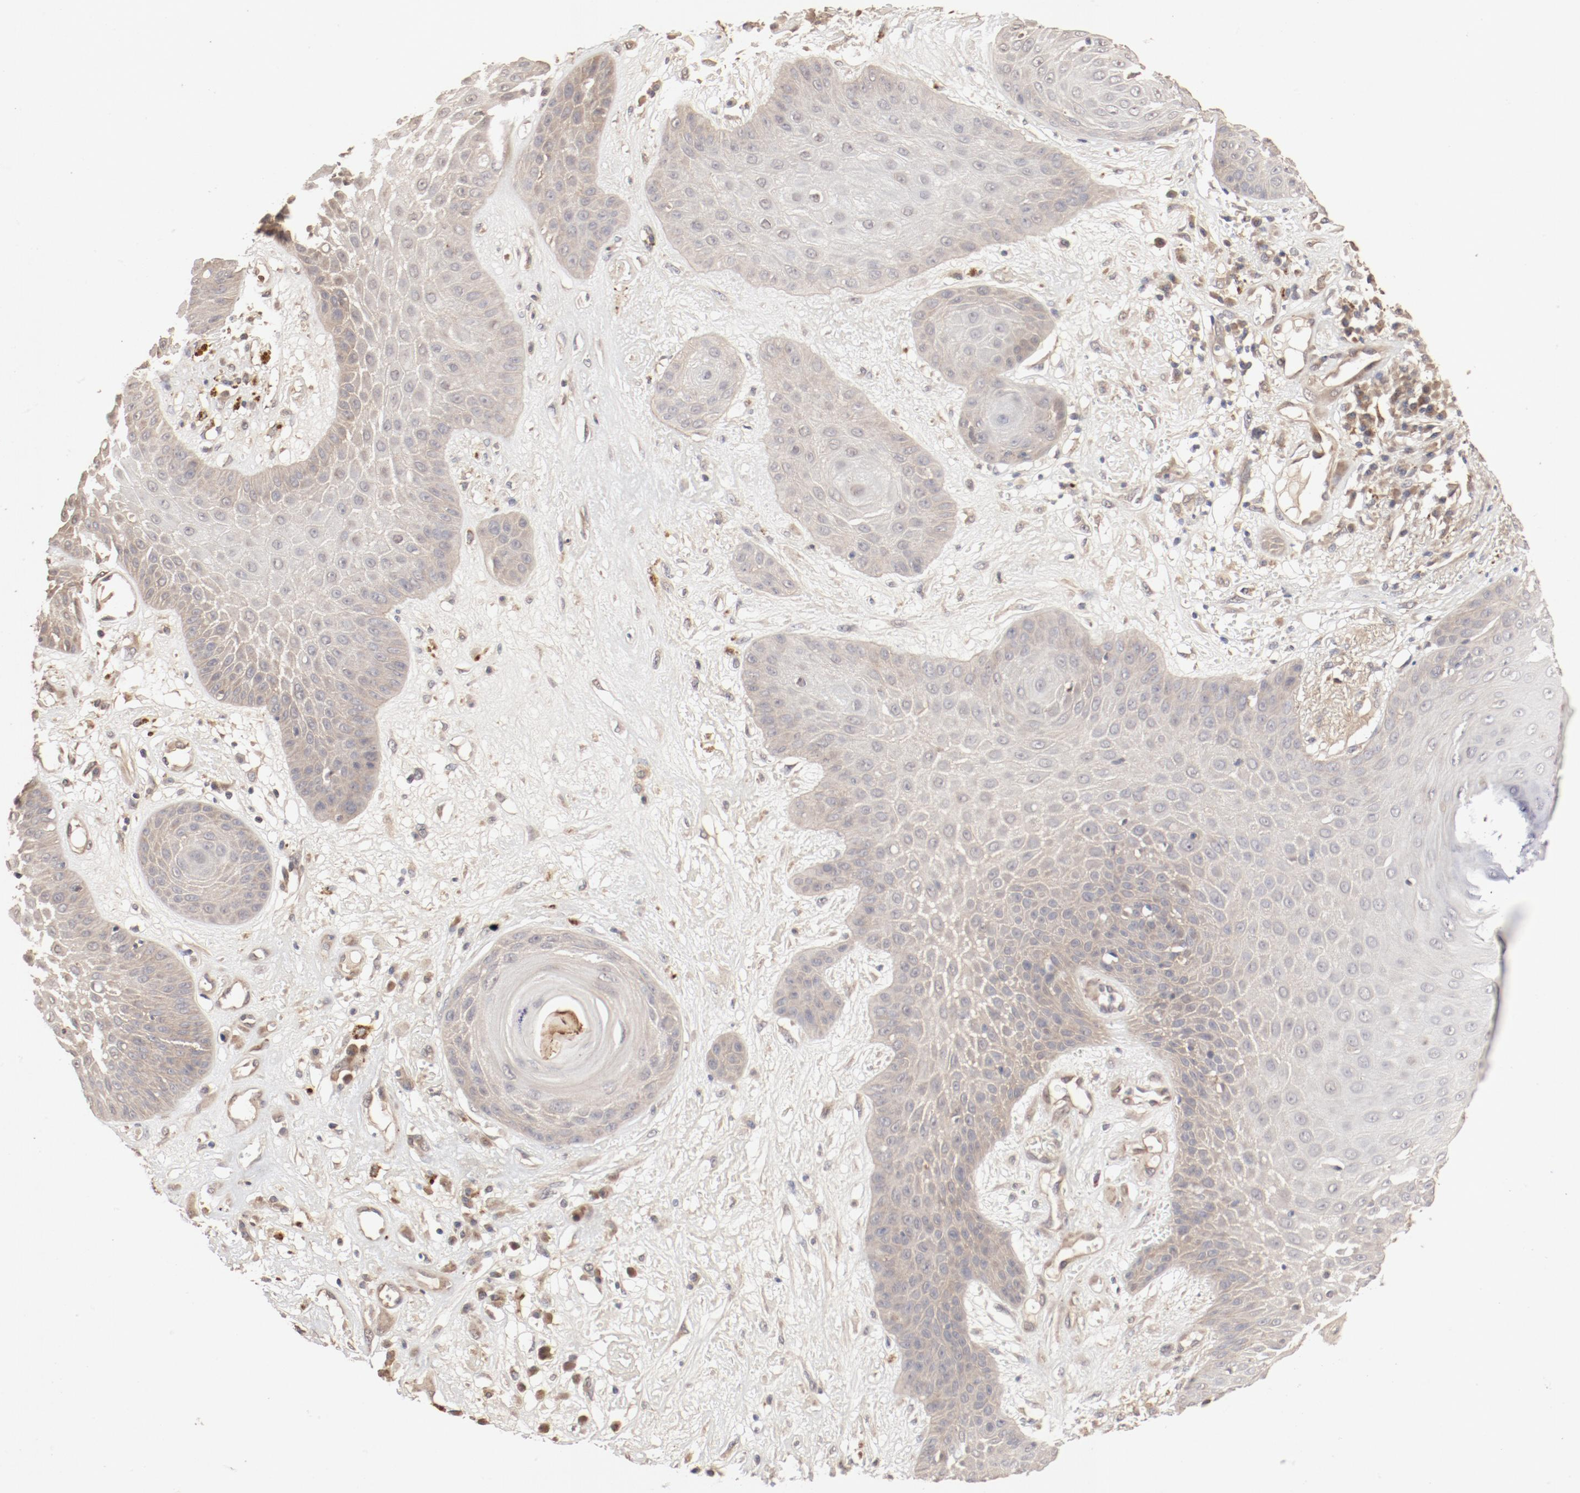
{"staining": {"intensity": "moderate", "quantity": ">75%", "location": "cytoplasmic/membranous"}, "tissue": "skin cancer", "cell_type": "Tumor cells", "image_type": "cancer", "snomed": [{"axis": "morphology", "description": "Squamous cell carcinoma, NOS"}, {"axis": "topography", "description": "Skin"}], "caption": "Protein staining demonstrates moderate cytoplasmic/membranous staining in approximately >75% of tumor cells in skin squamous cell carcinoma.", "gene": "IL3RA", "patient": {"sex": "male", "age": 65}}